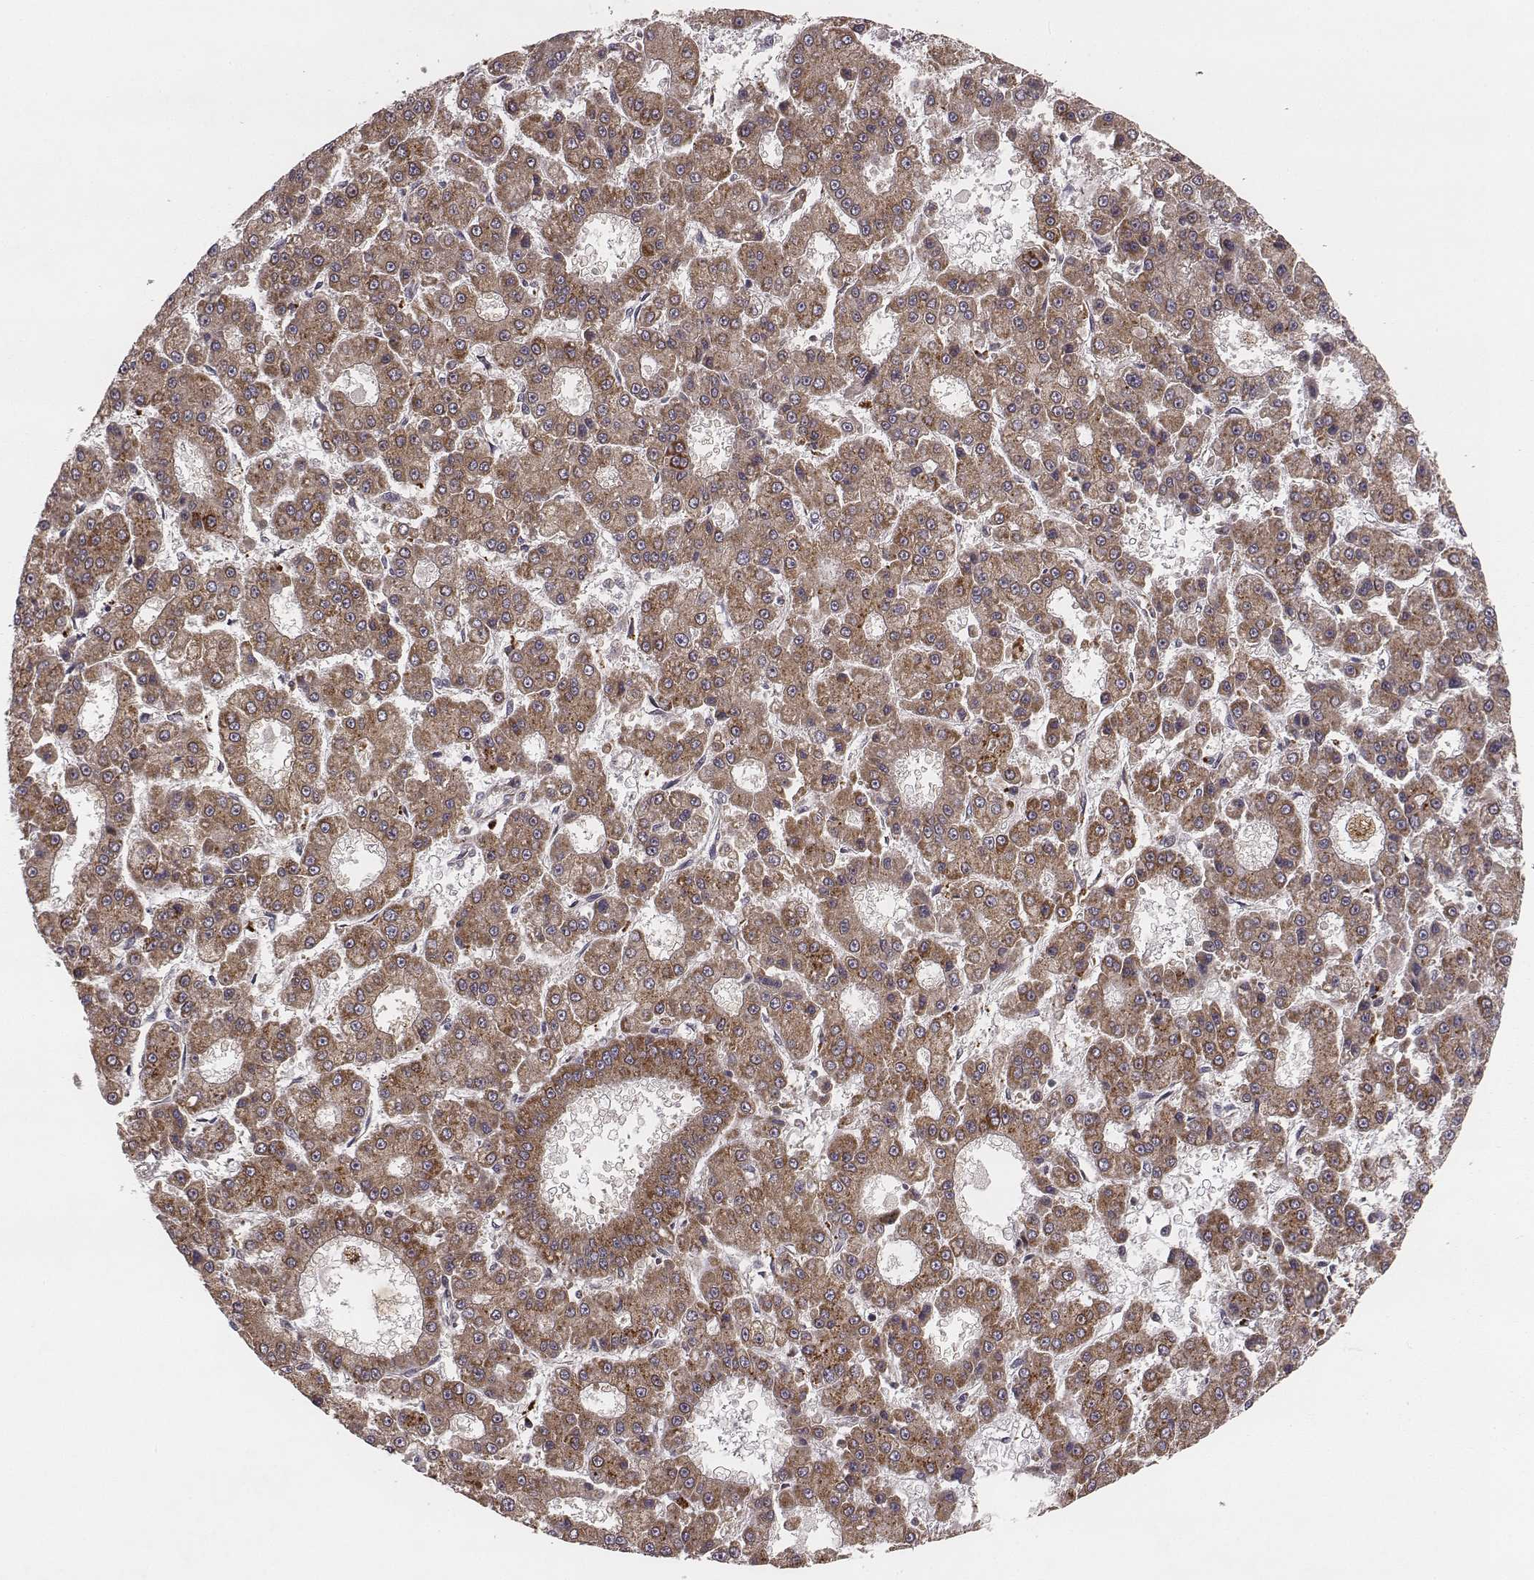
{"staining": {"intensity": "moderate", "quantity": ">75%", "location": "cytoplasmic/membranous"}, "tissue": "liver cancer", "cell_type": "Tumor cells", "image_type": "cancer", "snomed": [{"axis": "morphology", "description": "Carcinoma, Hepatocellular, NOS"}, {"axis": "topography", "description": "Liver"}], "caption": "The image reveals a brown stain indicating the presence of a protein in the cytoplasmic/membranous of tumor cells in liver hepatocellular carcinoma.", "gene": "ZDHHC21", "patient": {"sex": "male", "age": 70}}